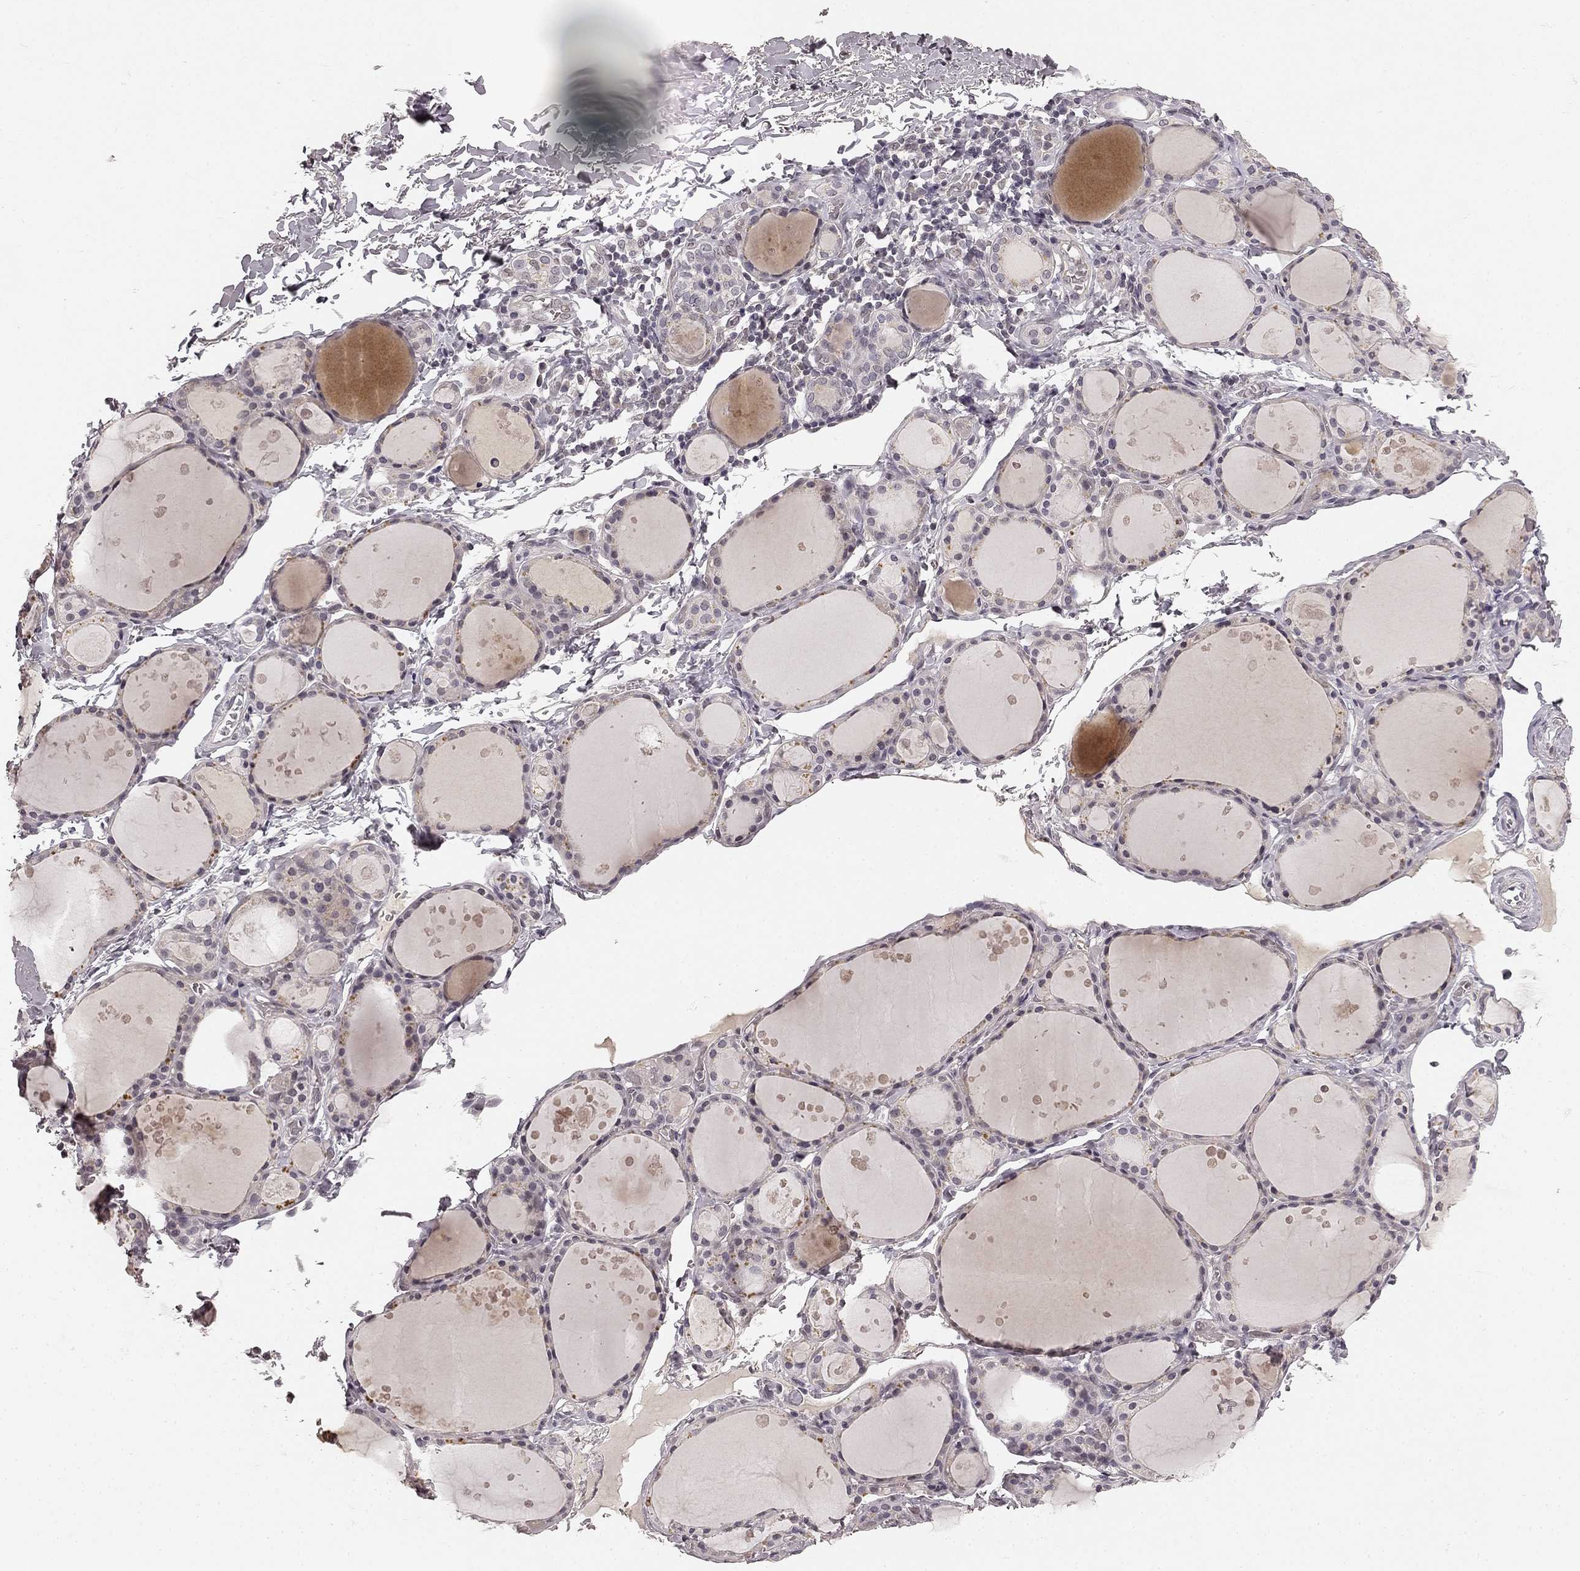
{"staining": {"intensity": "negative", "quantity": "none", "location": "none"}, "tissue": "thyroid gland", "cell_type": "Glandular cells", "image_type": "normal", "snomed": [{"axis": "morphology", "description": "Normal tissue, NOS"}, {"axis": "topography", "description": "Thyroid gland"}], "caption": "Protein analysis of normal thyroid gland shows no significant positivity in glandular cells. (DAB (3,3'-diaminobenzidine) immunohistochemistry with hematoxylin counter stain).", "gene": "HCN4", "patient": {"sex": "male", "age": 68}}